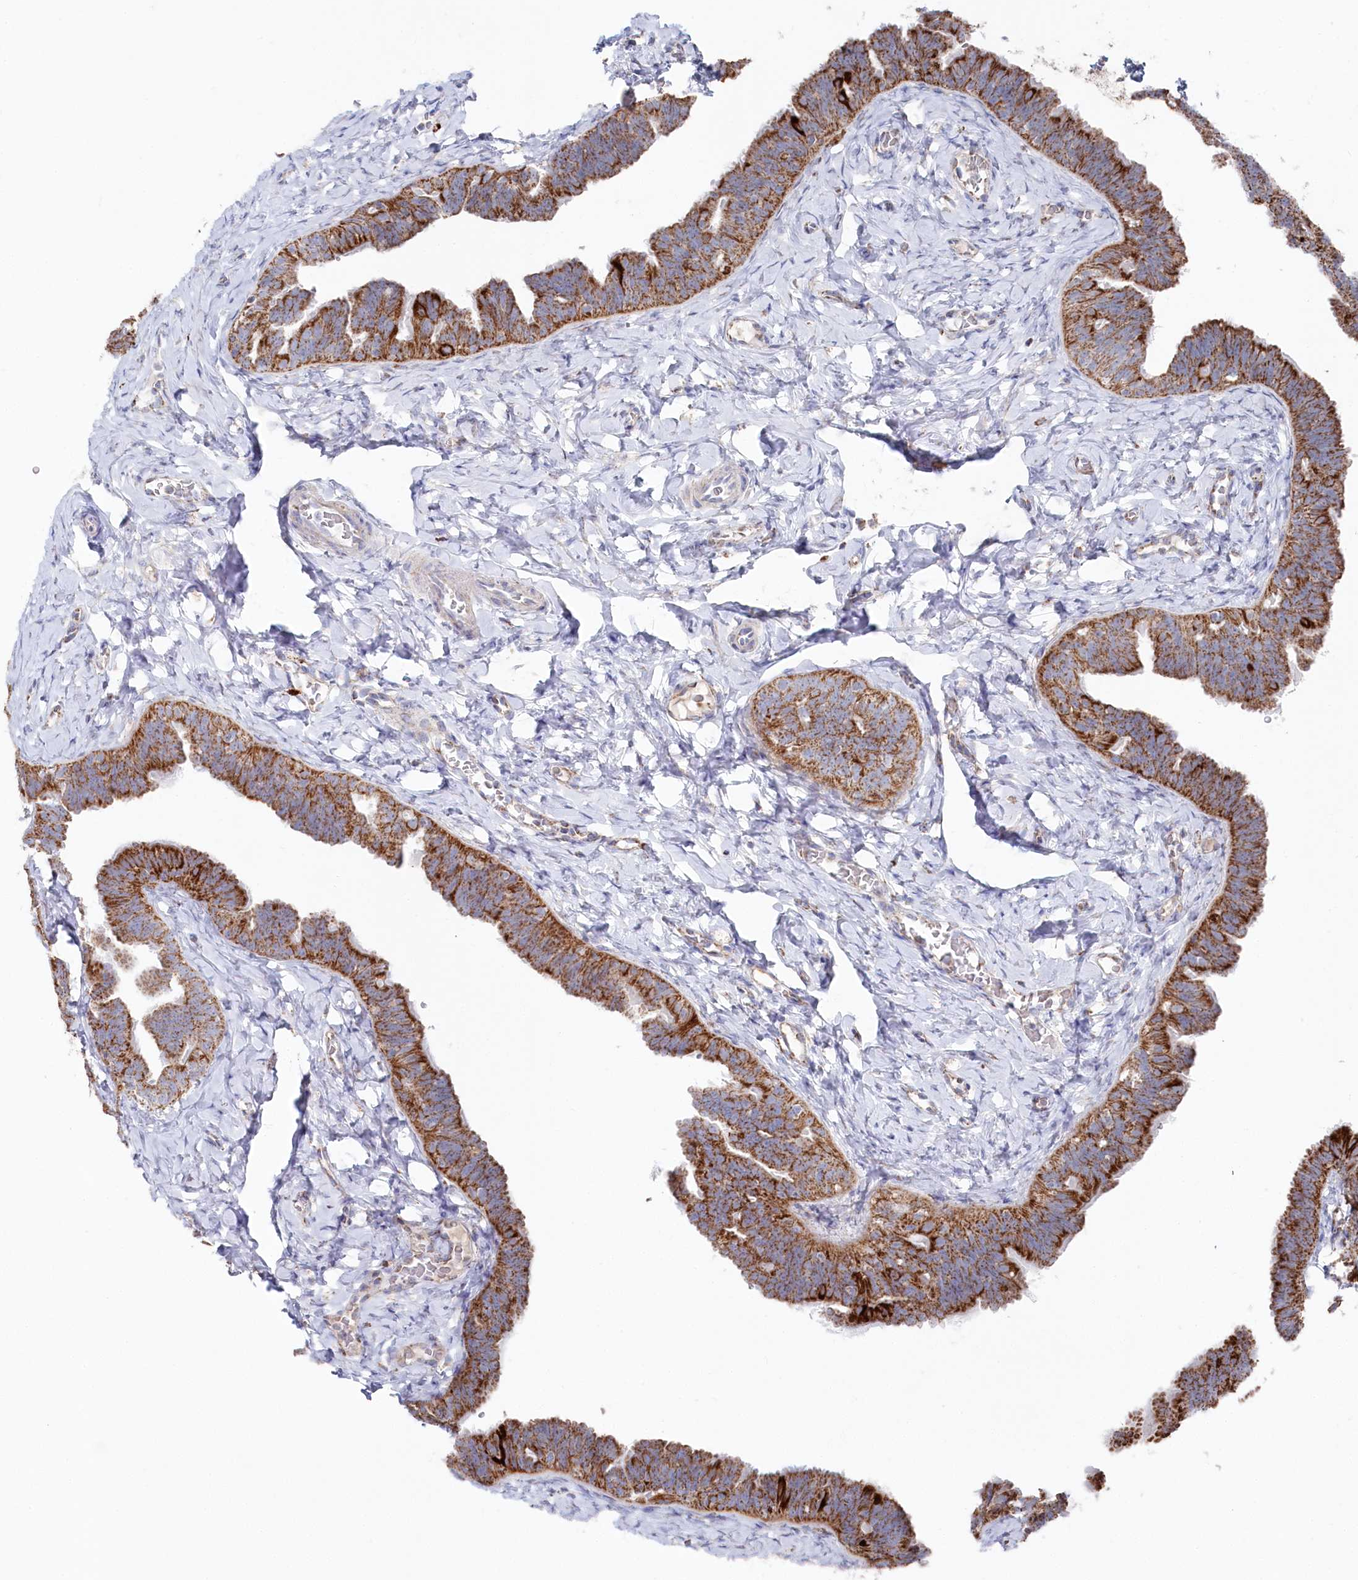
{"staining": {"intensity": "strong", "quantity": ">75%", "location": "cytoplasmic/membranous"}, "tissue": "fallopian tube", "cell_type": "Glandular cells", "image_type": "normal", "snomed": [{"axis": "morphology", "description": "Normal tissue, NOS"}, {"axis": "topography", "description": "Fallopian tube"}], "caption": "Immunohistochemistry micrograph of normal human fallopian tube stained for a protein (brown), which exhibits high levels of strong cytoplasmic/membranous expression in about >75% of glandular cells.", "gene": "GLS2", "patient": {"sex": "female", "age": 65}}